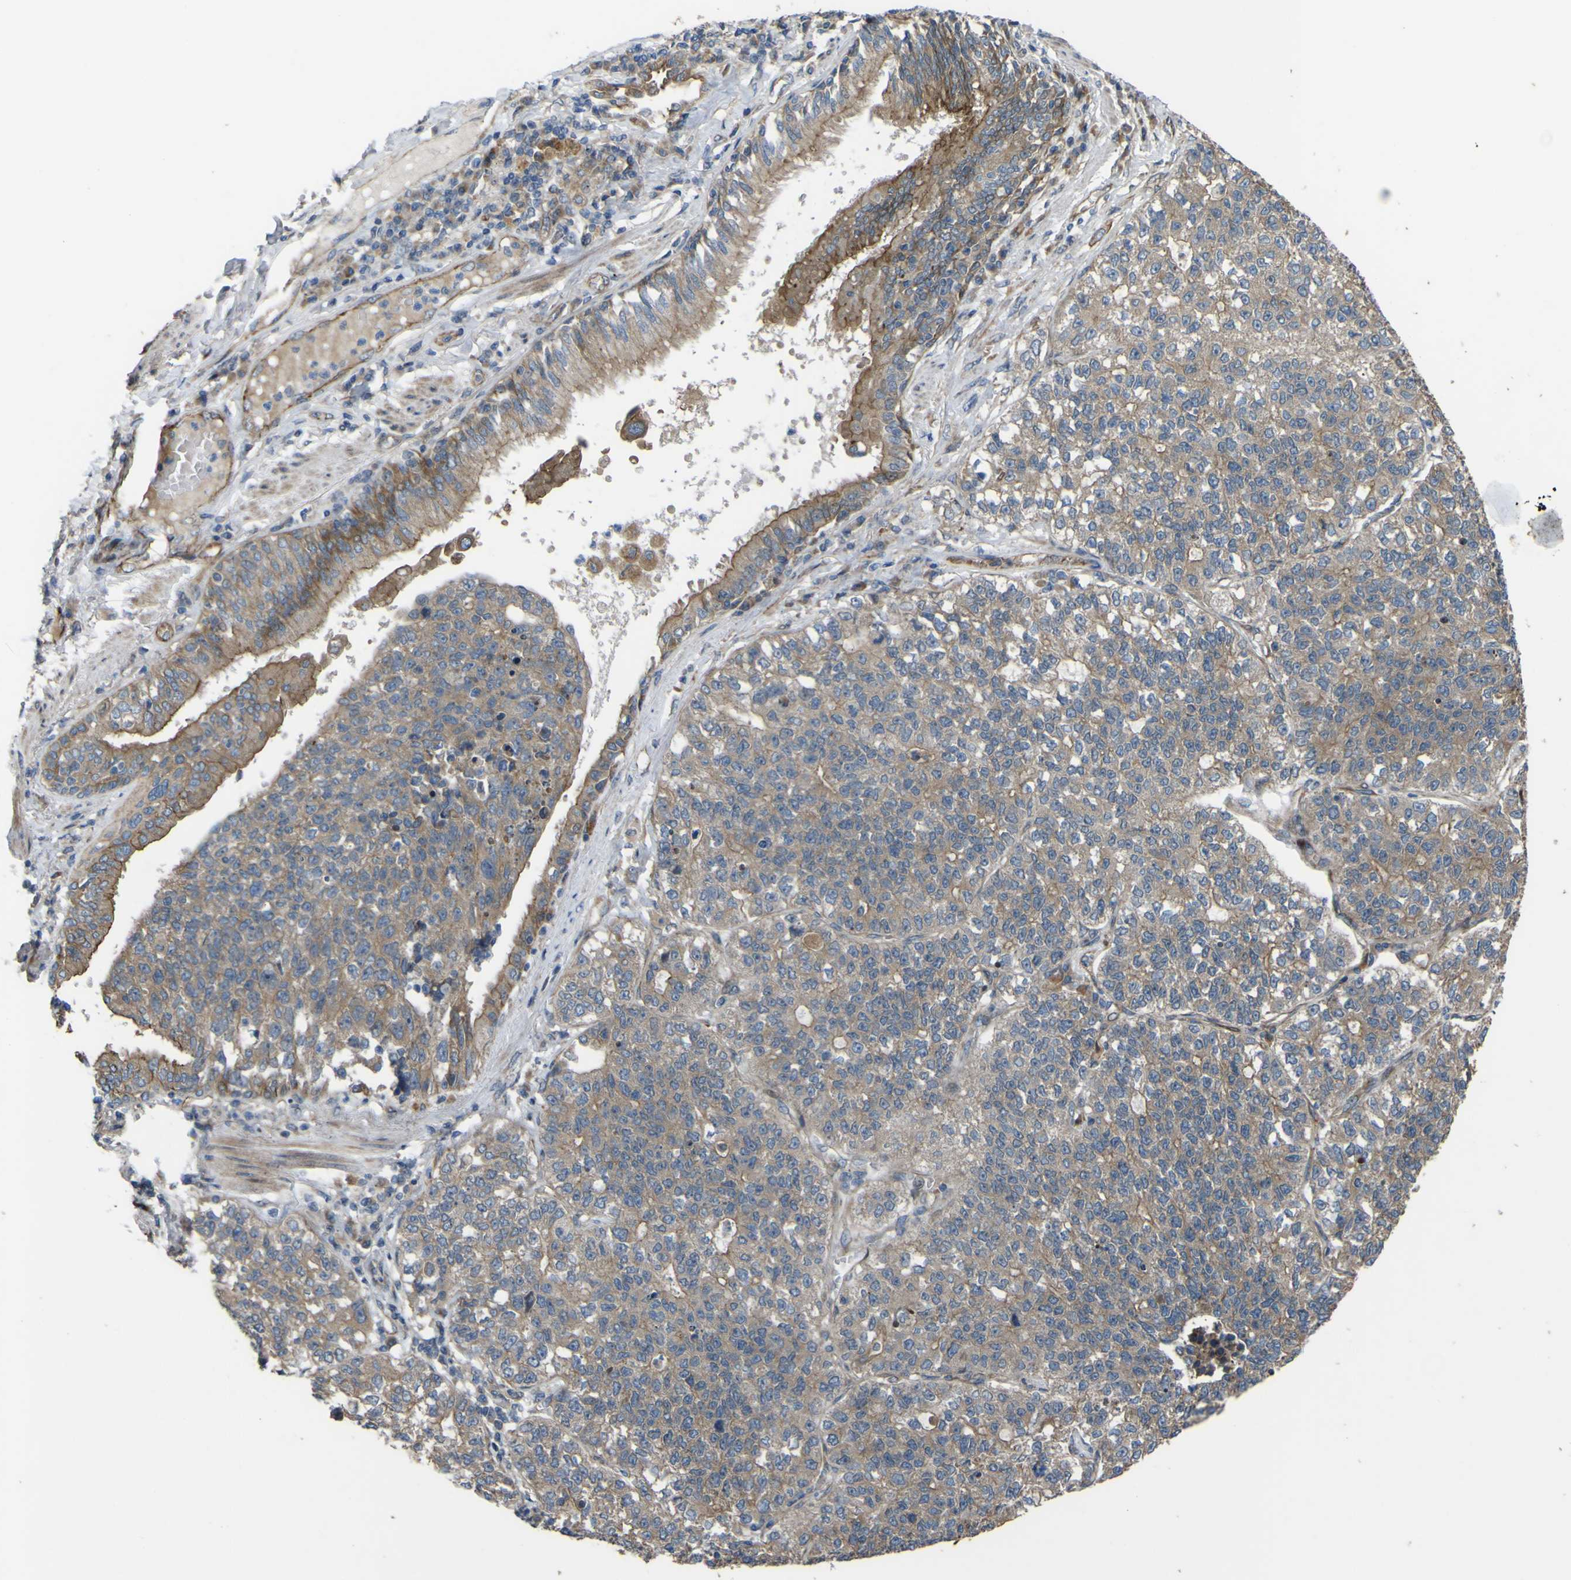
{"staining": {"intensity": "weak", "quantity": ">75%", "location": "cytoplasmic/membranous"}, "tissue": "lung cancer", "cell_type": "Tumor cells", "image_type": "cancer", "snomed": [{"axis": "morphology", "description": "Adenocarcinoma, NOS"}, {"axis": "topography", "description": "Lung"}], "caption": "Immunohistochemical staining of lung cancer (adenocarcinoma) demonstrates weak cytoplasmic/membranous protein staining in about >75% of tumor cells.", "gene": "FBXO30", "patient": {"sex": "male", "age": 49}}